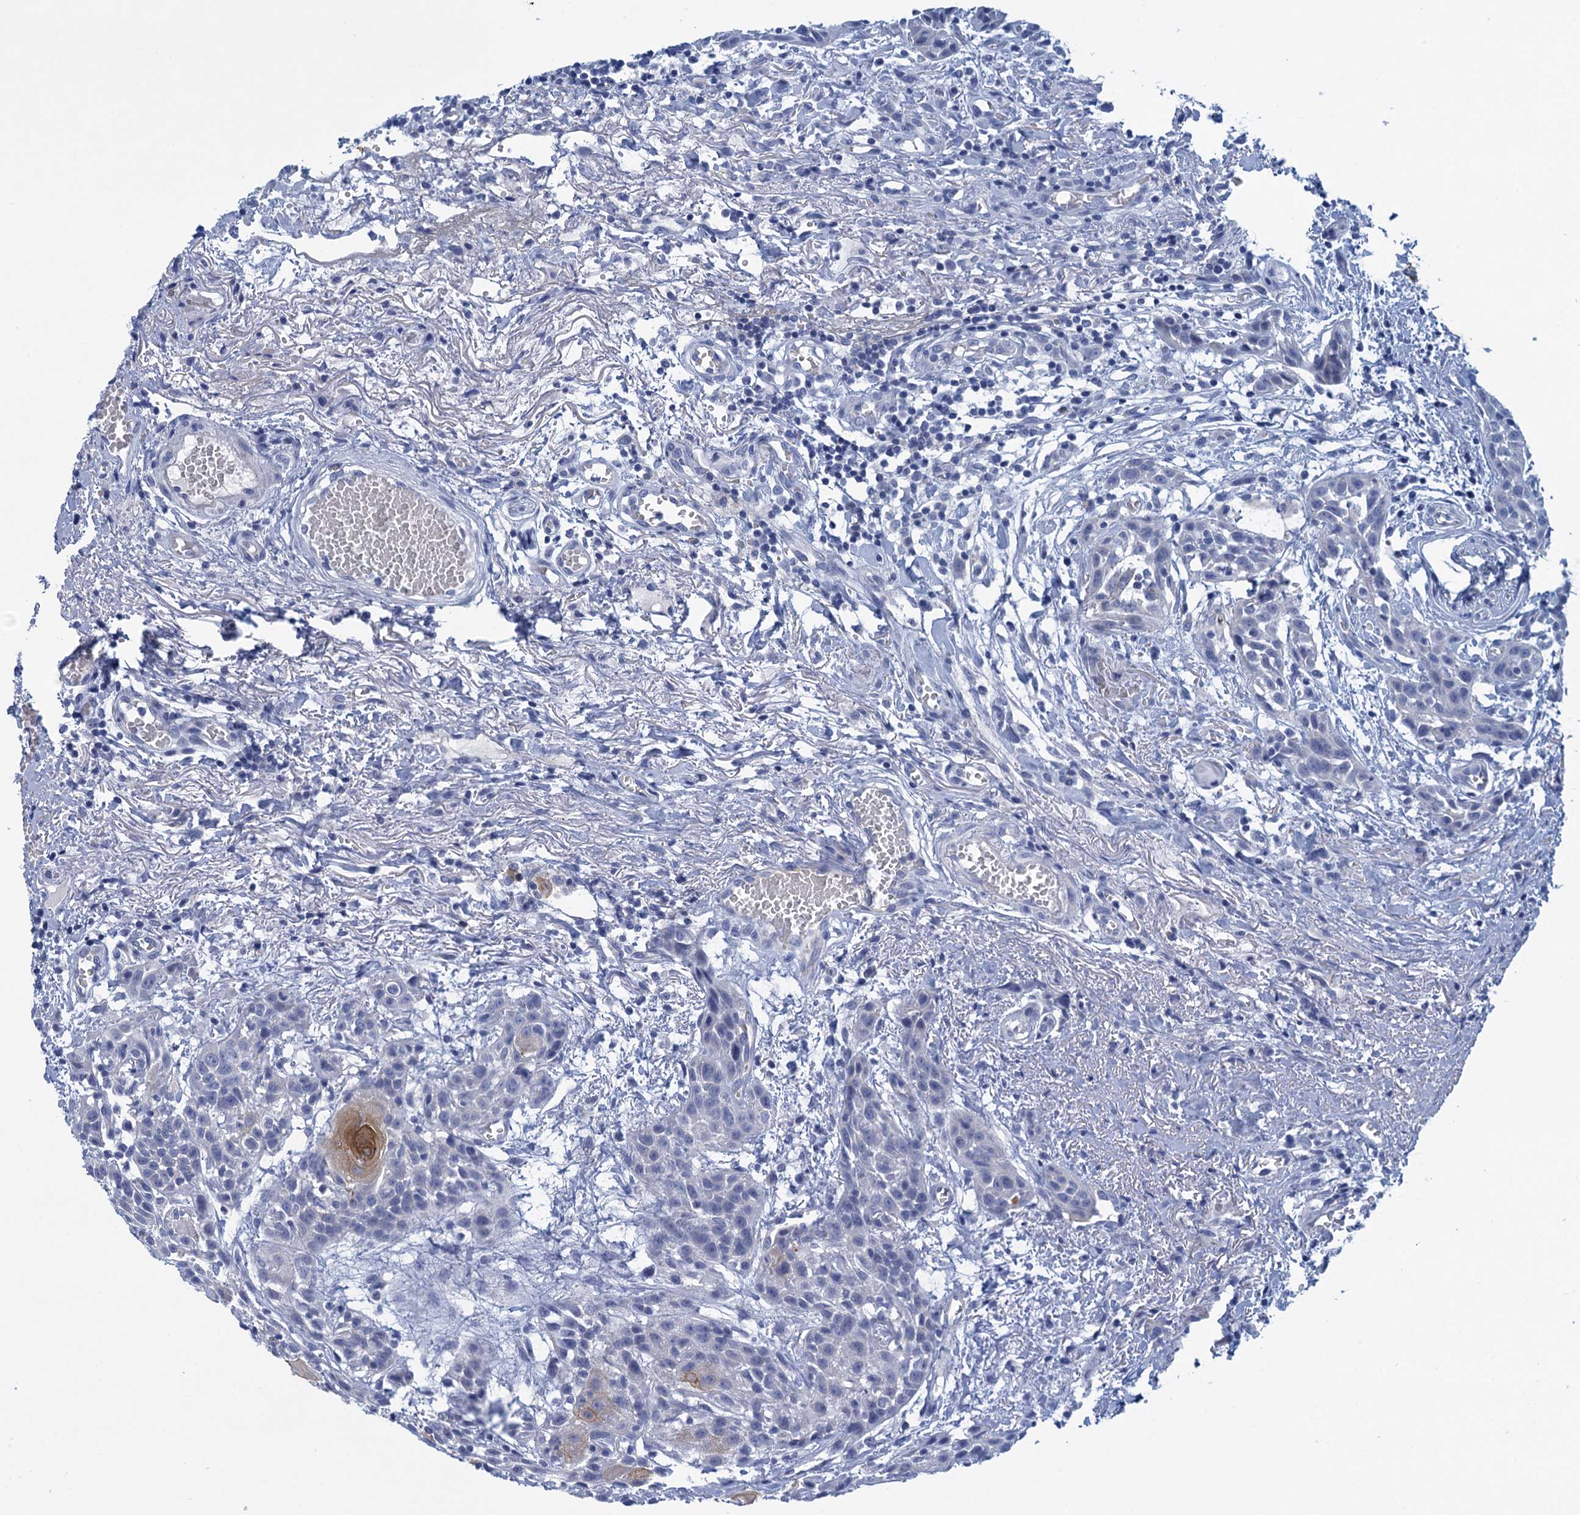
{"staining": {"intensity": "negative", "quantity": "none", "location": "none"}, "tissue": "head and neck cancer", "cell_type": "Tumor cells", "image_type": "cancer", "snomed": [{"axis": "morphology", "description": "Squamous cell carcinoma, NOS"}, {"axis": "topography", "description": "Oral tissue"}, {"axis": "topography", "description": "Head-Neck"}], "caption": "Immunohistochemistry photomicrograph of head and neck cancer stained for a protein (brown), which reveals no staining in tumor cells.", "gene": "SCEL", "patient": {"sex": "female", "age": 50}}